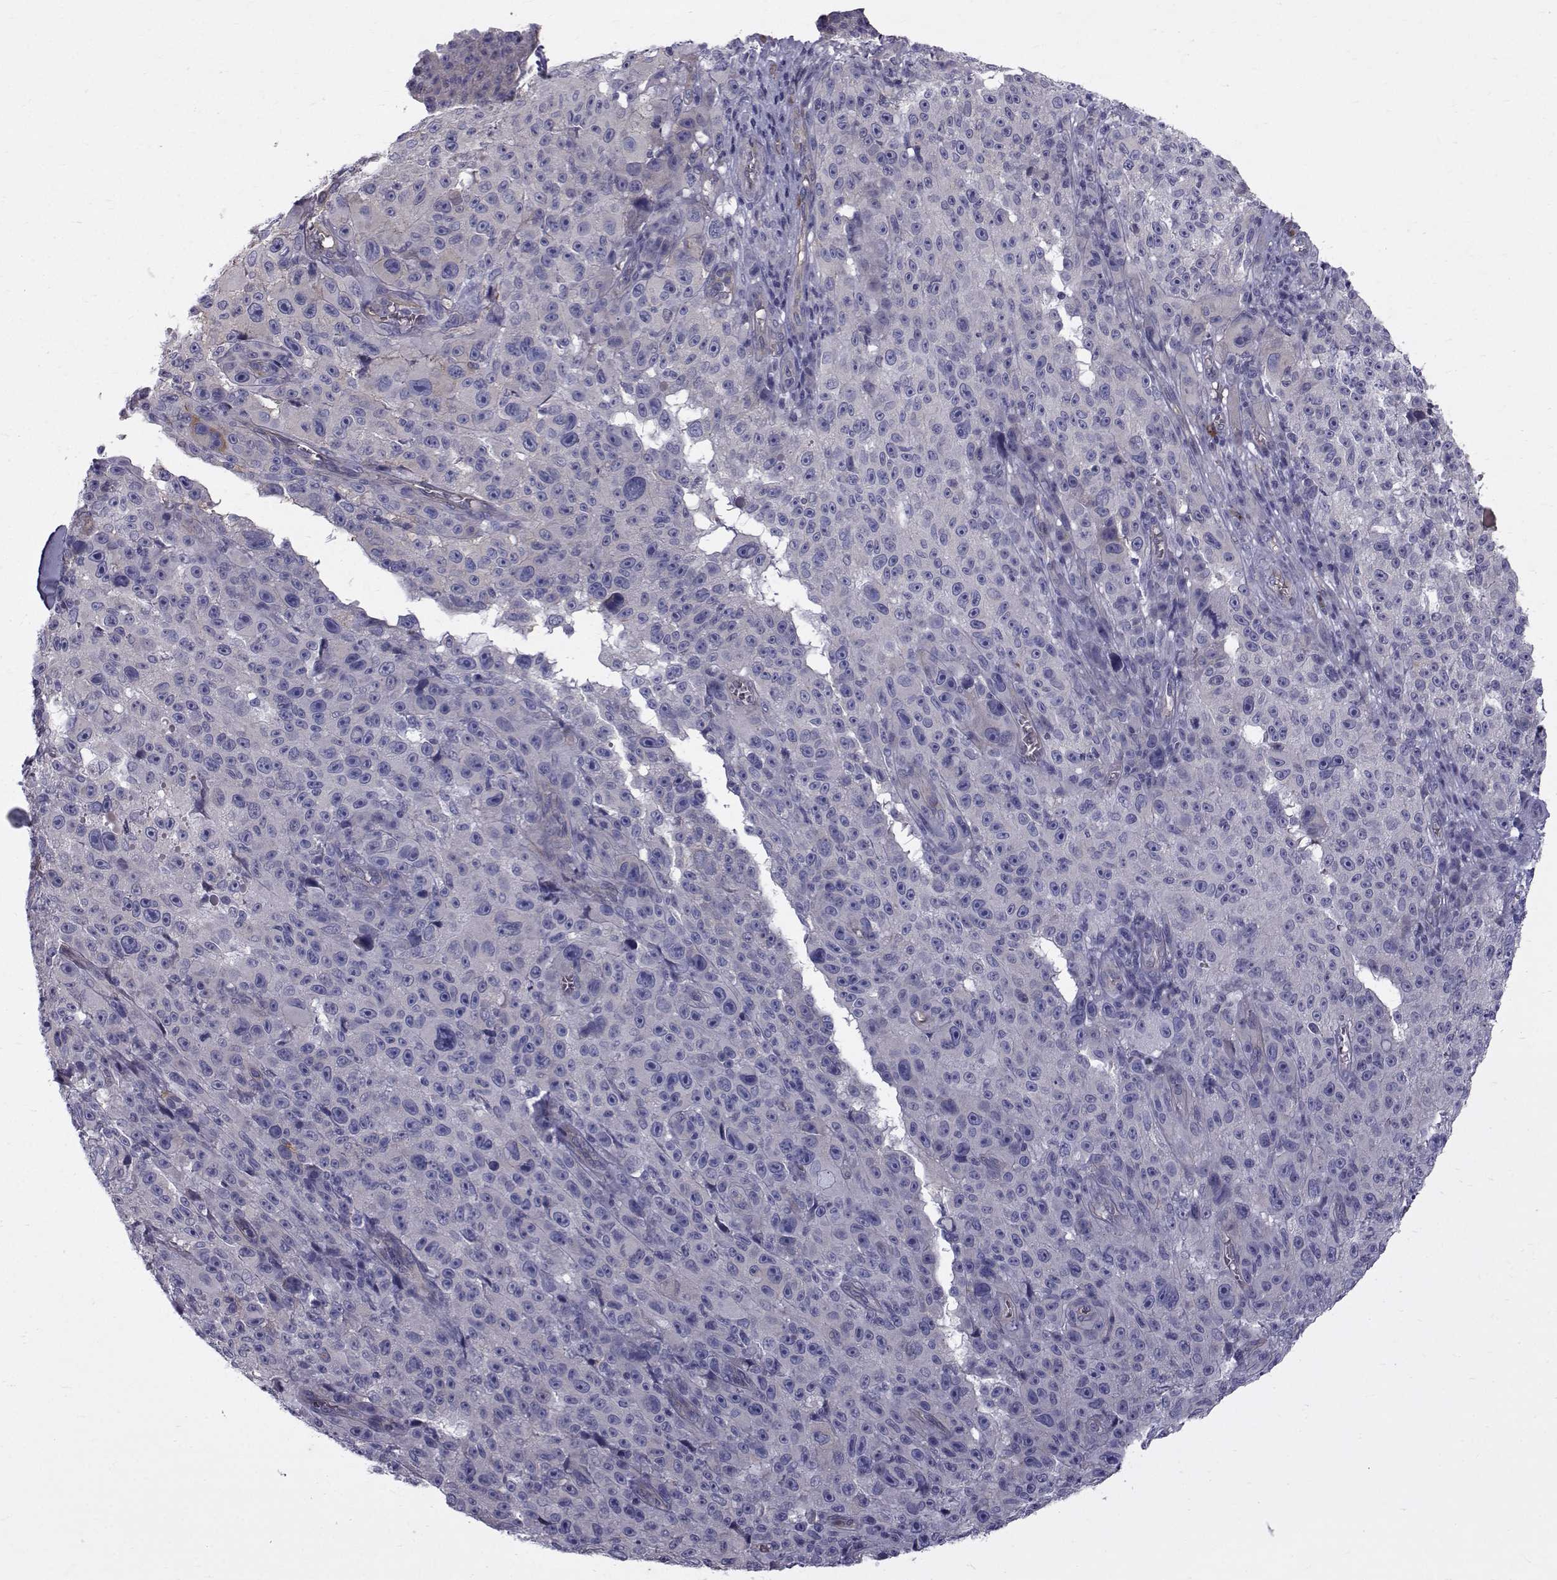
{"staining": {"intensity": "weak", "quantity": "<25%", "location": "cytoplasmic/membranous"}, "tissue": "melanoma", "cell_type": "Tumor cells", "image_type": "cancer", "snomed": [{"axis": "morphology", "description": "Malignant melanoma, NOS"}, {"axis": "topography", "description": "Skin"}], "caption": "Immunohistochemistry (IHC) histopathology image of neoplastic tissue: melanoma stained with DAB shows no significant protein positivity in tumor cells.", "gene": "QPCT", "patient": {"sex": "female", "age": 82}}